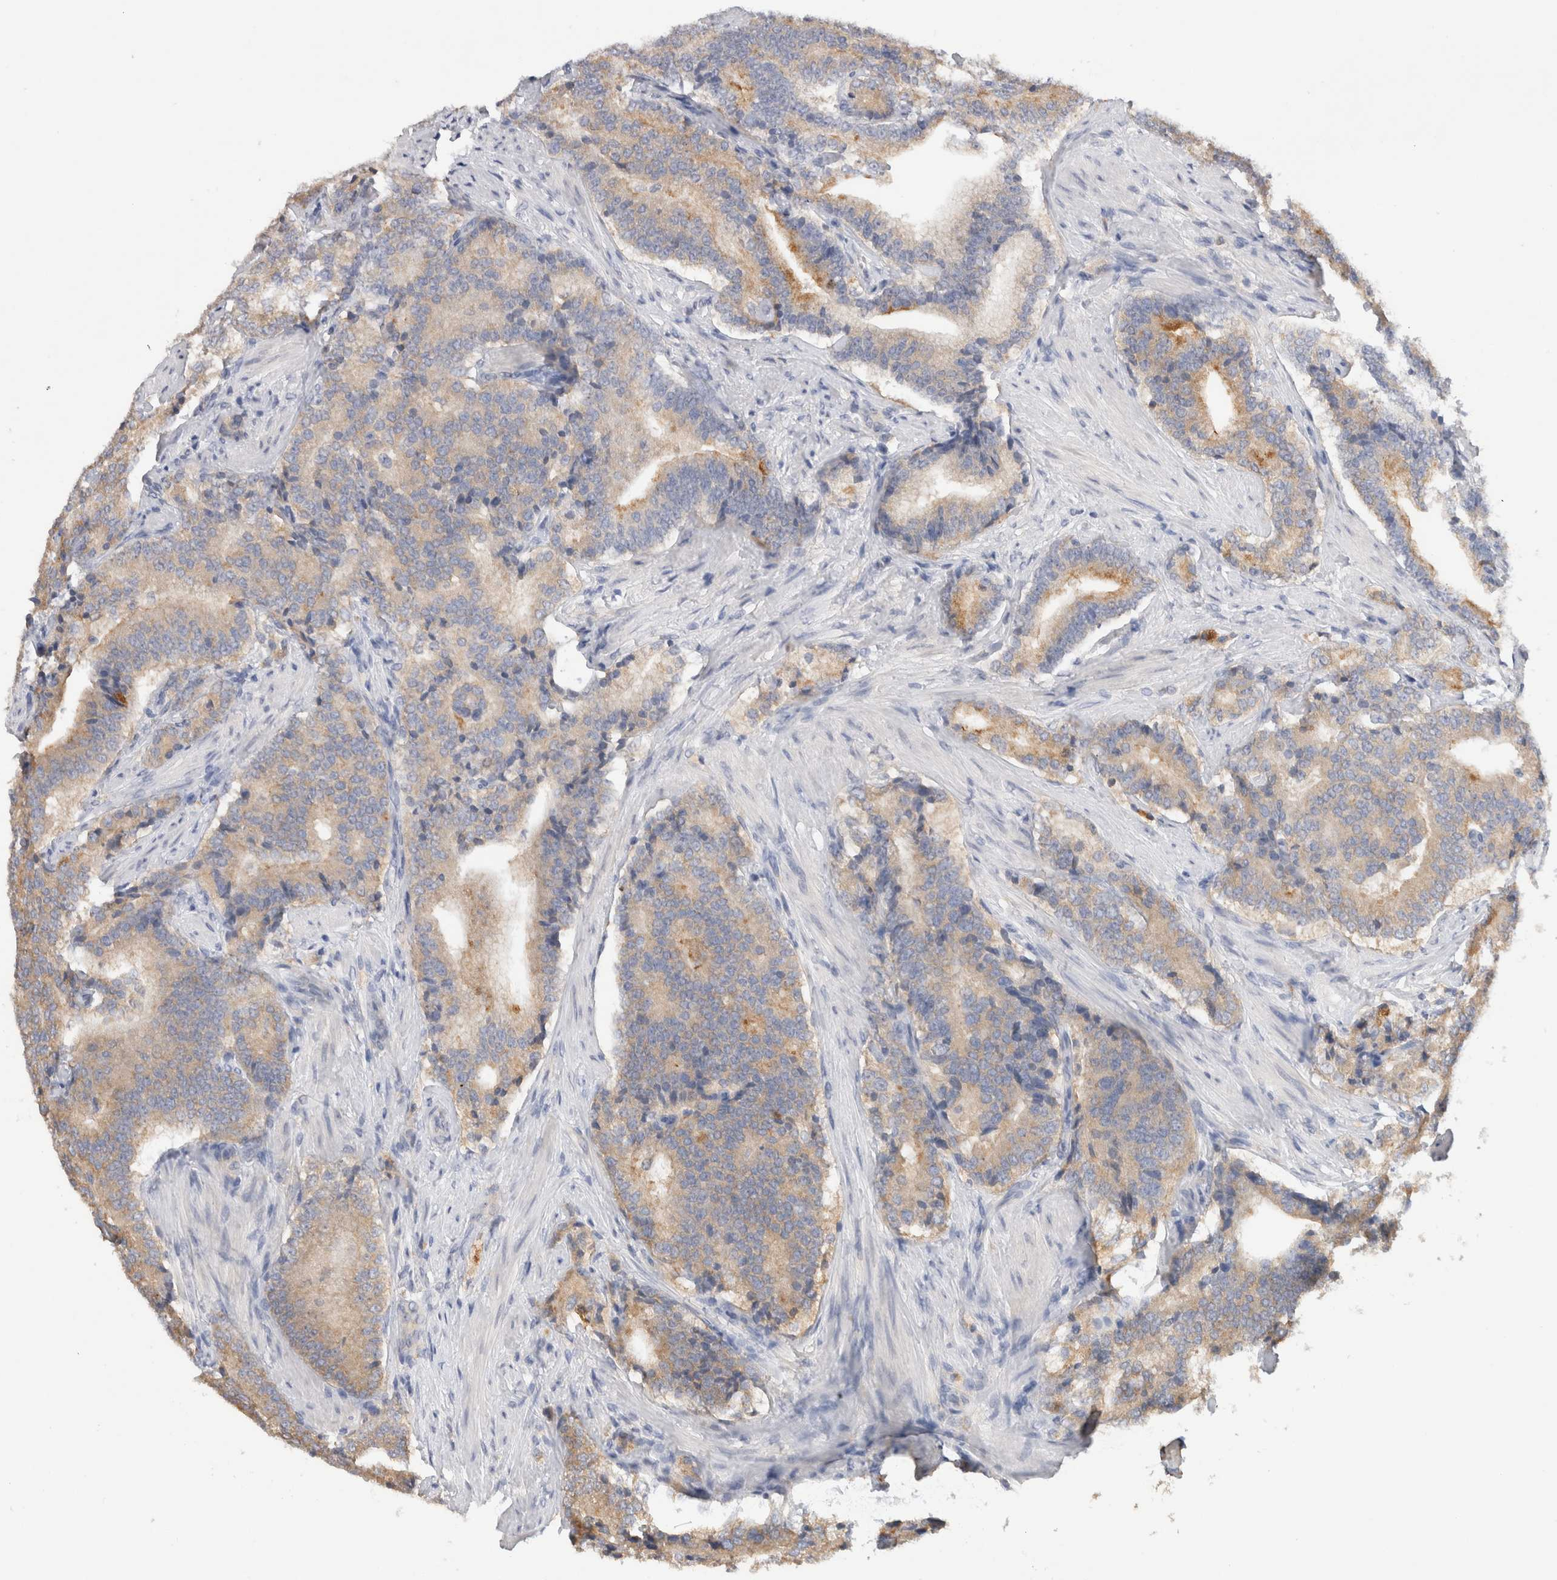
{"staining": {"intensity": "weak", "quantity": "25%-75%", "location": "cytoplasmic/membranous"}, "tissue": "prostate cancer", "cell_type": "Tumor cells", "image_type": "cancer", "snomed": [{"axis": "morphology", "description": "Adenocarcinoma, High grade"}, {"axis": "topography", "description": "Prostate"}], "caption": "The micrograph shows immunohistochemical staining of prostate adenocarcinoma (high-grade). There is weak cytoplasmic/membranous expression is appreciated in about 25%-75% of tumor cells.", "gene": "GAS1", "patient": {"sex": "male", "age": 55}}